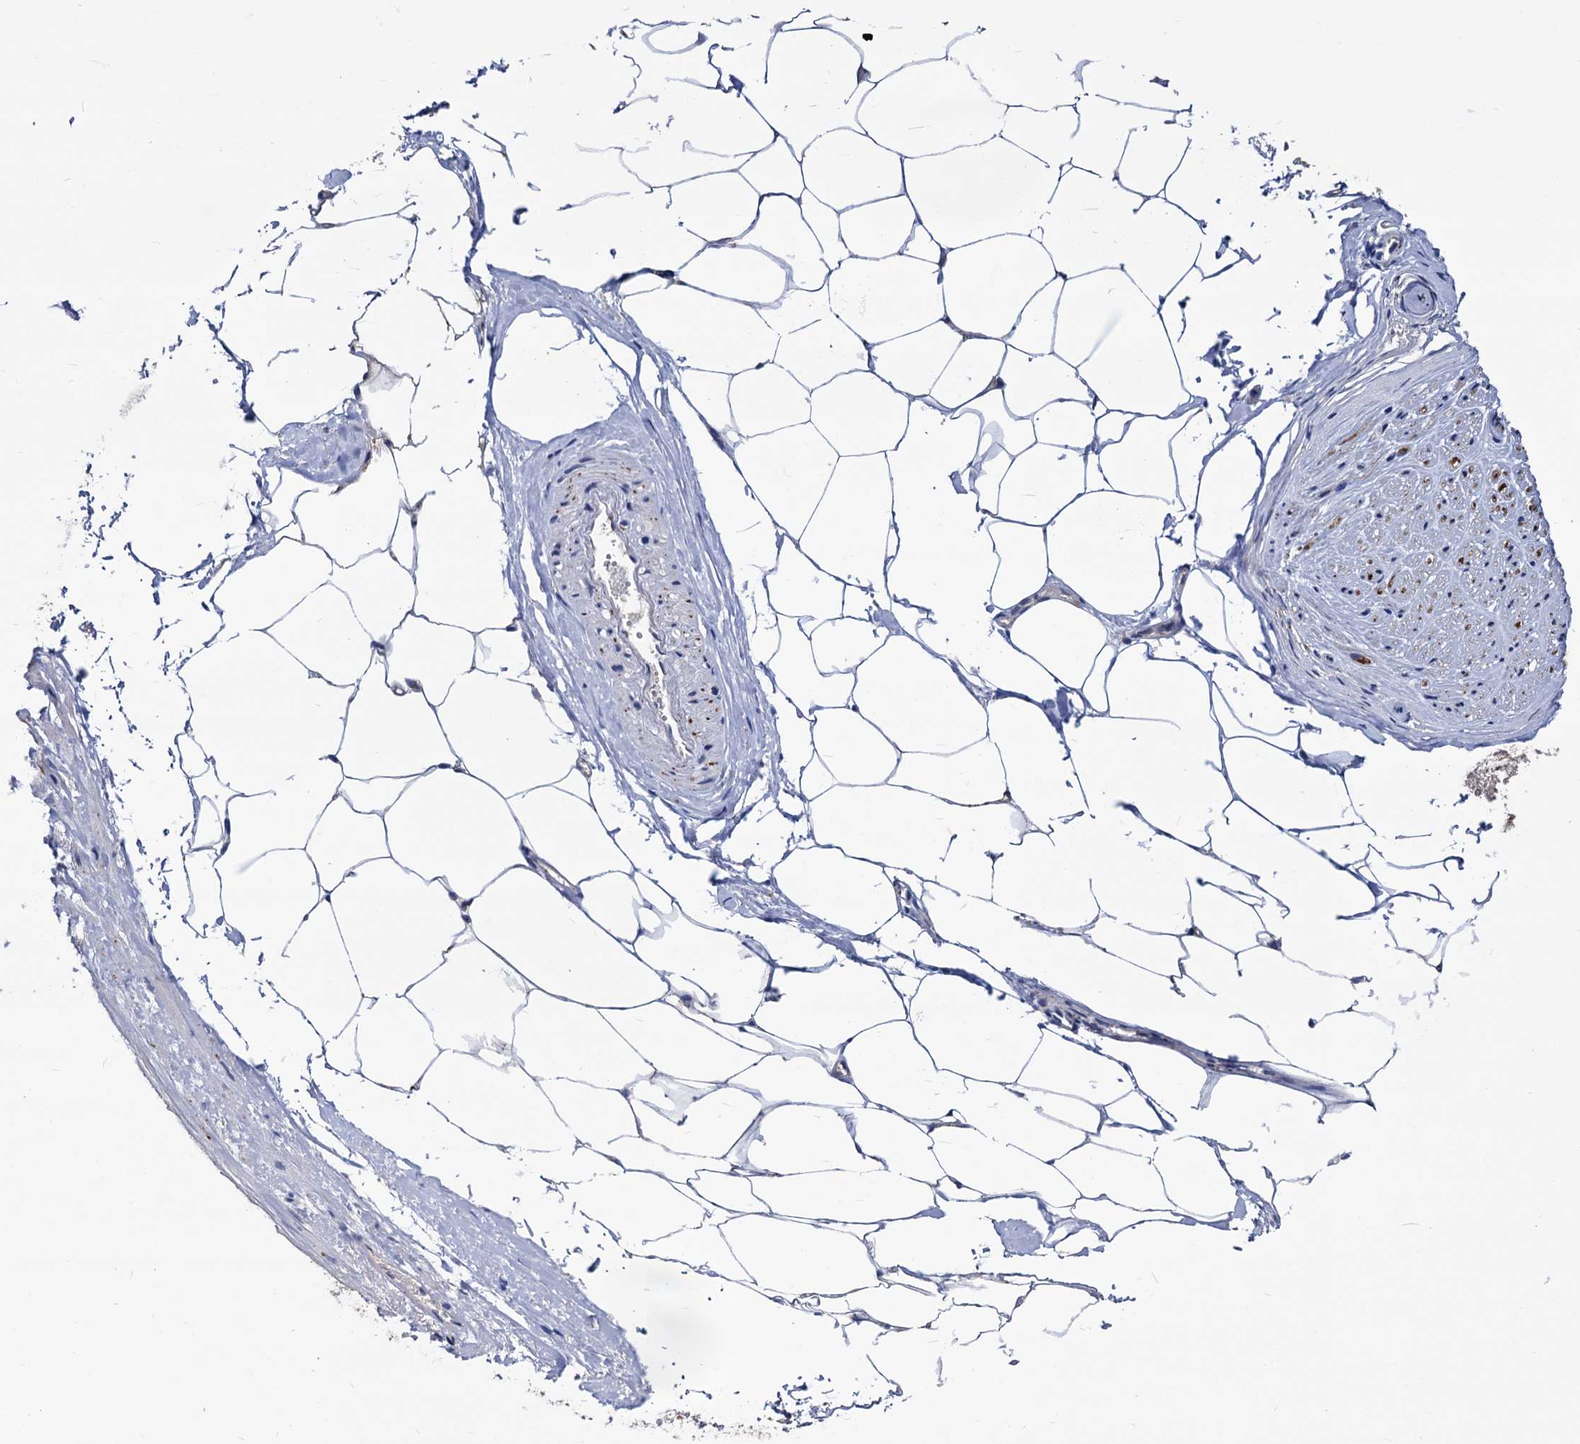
{"staining": {"intensity": "negative", "quantity": "none", "location": "none"}, "tissue": "adipose tissue", "cell_type": "Adipocytes", "image_type": "normal", "snomed": [{"axis": "morphology", "description": "Normal tissue, NOS"}, {"axis": "morphology", "description": "Adenocarcinoma, Low grade"}, {"axis": "topography", "description": "Prostate"}, {"axis": "topography", "description": "Peripheral nerve tissue"}], "caption": "Immunohistochemistry micrograph of normal adipose tissue: human adipose tissue stained with DAB (3,3'-diaminobenzidine) displays no significant protein positivity in adipocytes. (Immunohistochemistry, brightfield microscopy, high magnification).", "gene": "SMAGP", "patient": {"sex": "male", "age": 63}}